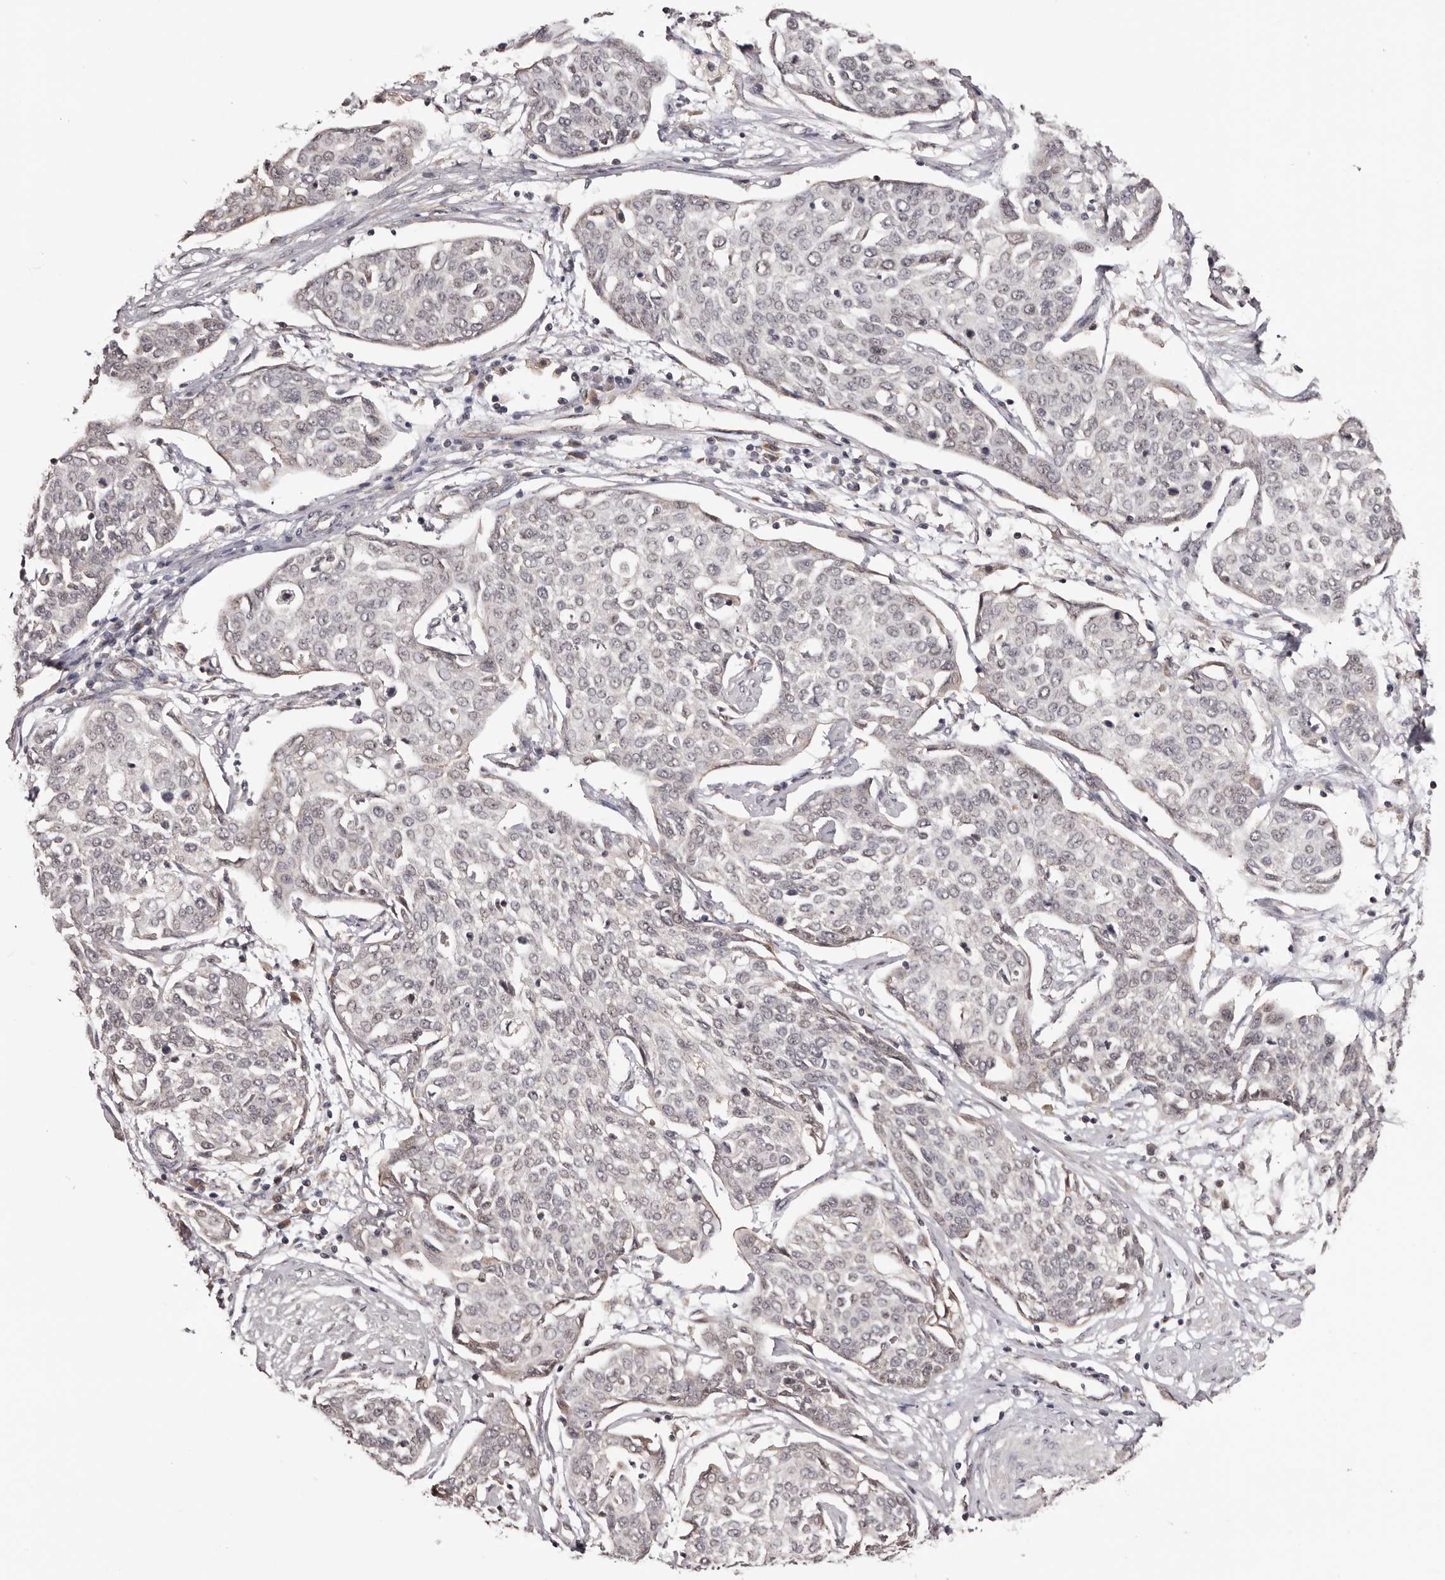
{"staining": {"intensity": "negative", "quantity": "none", "location": "none"}, "tissue": "cervical cancer", "cell_type": "Tumor cells", "image_type": "cancer", "snomed": [{"axis": "morphology", "description": "Squamous cell carcinoma, NOS"}, {"axis": "topography", "description": "Cervix"}], "caption": "Tumor cells are negative for protein expression in human cervical cancer.", "gene": "NOL12", "patient": {"sex": "female", "age": 34}}